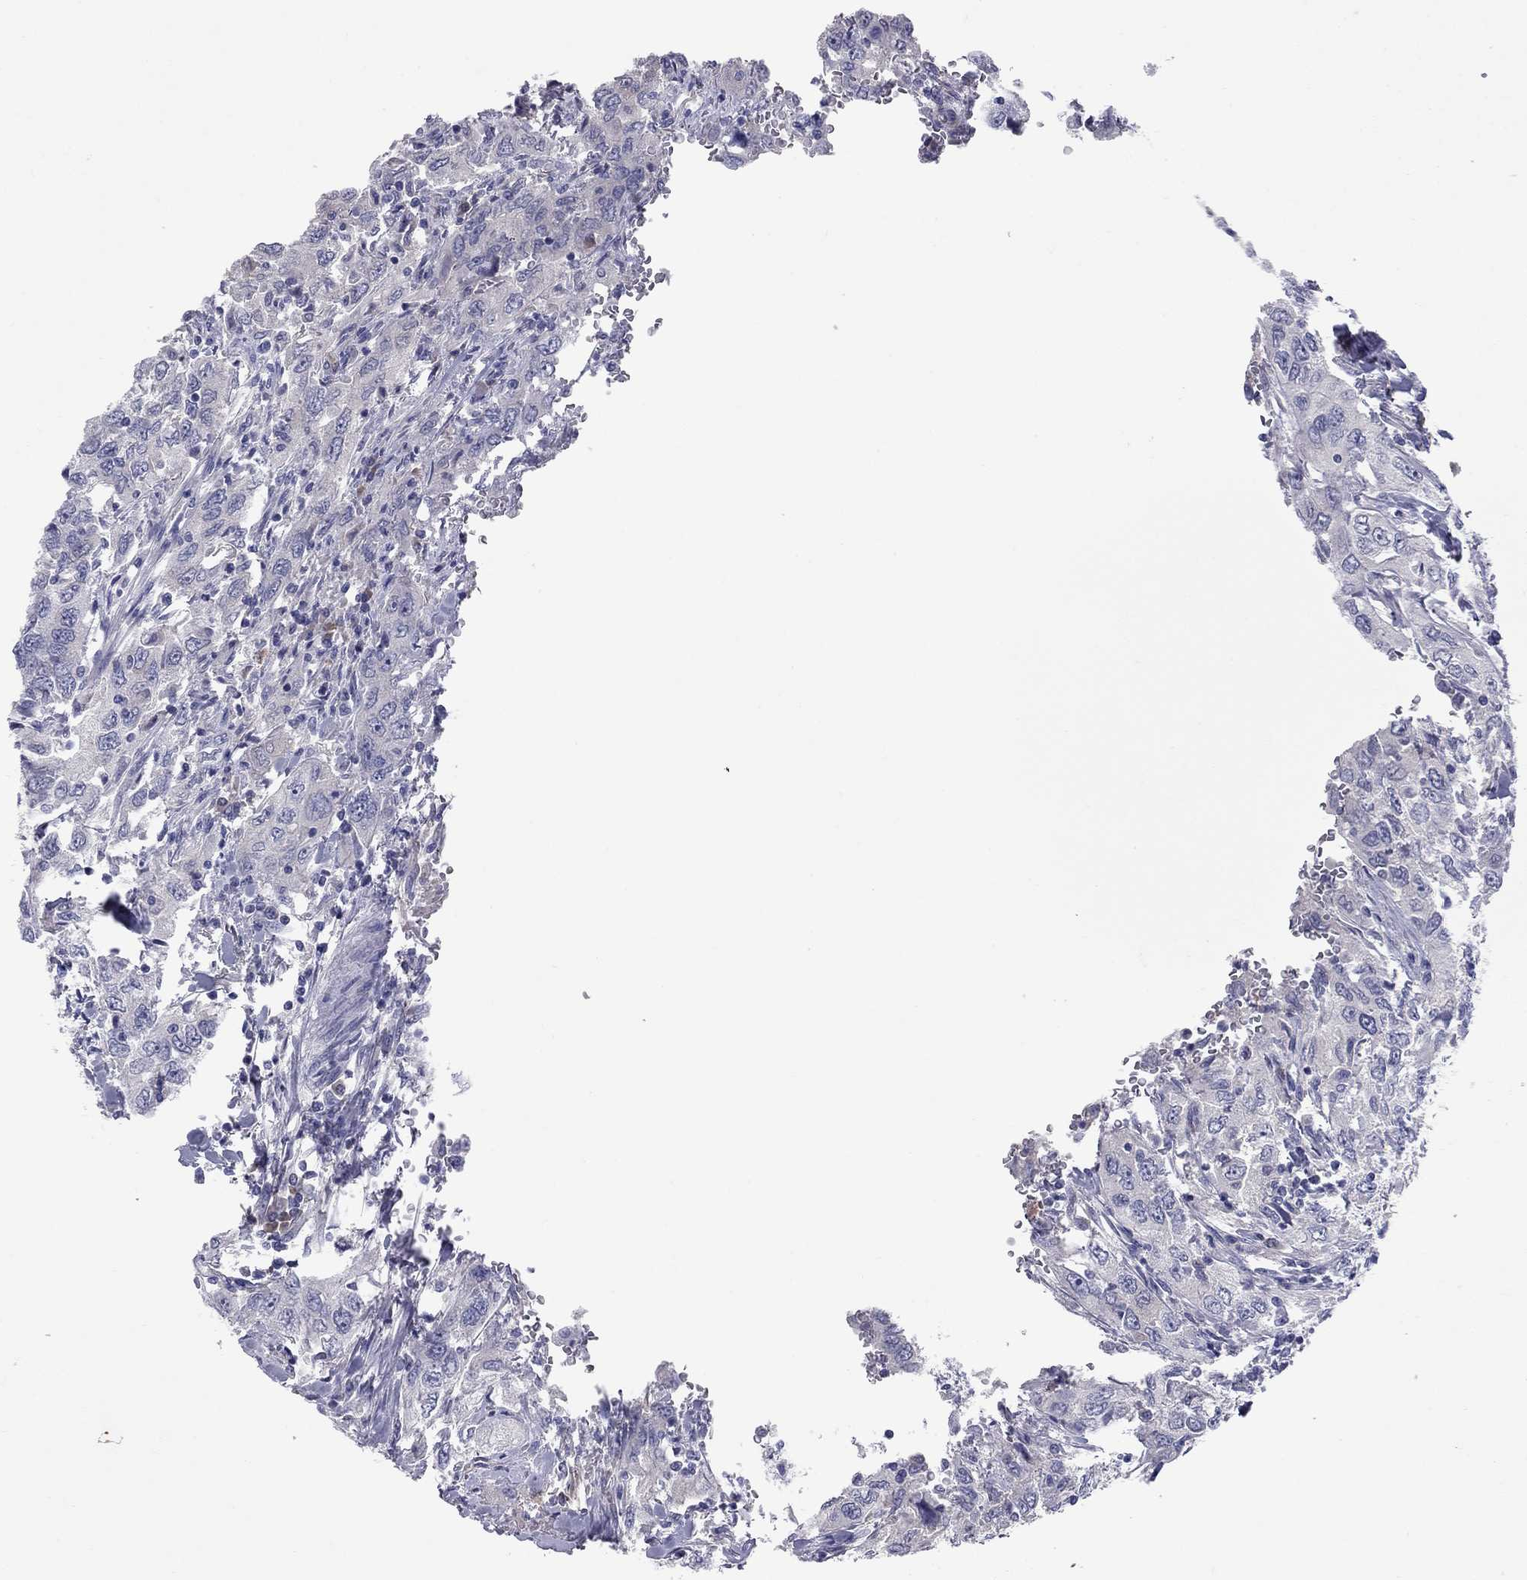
{"staining": {"intensity": "weak", "quantity": "<25%", "location": "cytoplasmic/membranous"}, "tissue": "urothelial cancer", "cell_type": "Tumor cells", "image_type": "cancer", "snomed": [{"axis": "morphology", "description": "Urothelial carcinoma, High grade"}, {"axis": "topography", "description": "Urinary bladder"}], "caption": "DAB immunohistochemical staining of urothelial cancer shows no significant staining in tumor cells. (DAB immunohistochemistry visualized using brightfield microscopy, high magnification).", "gene": "UNC119B", "patient": {"sex": "male", "age": 76}}